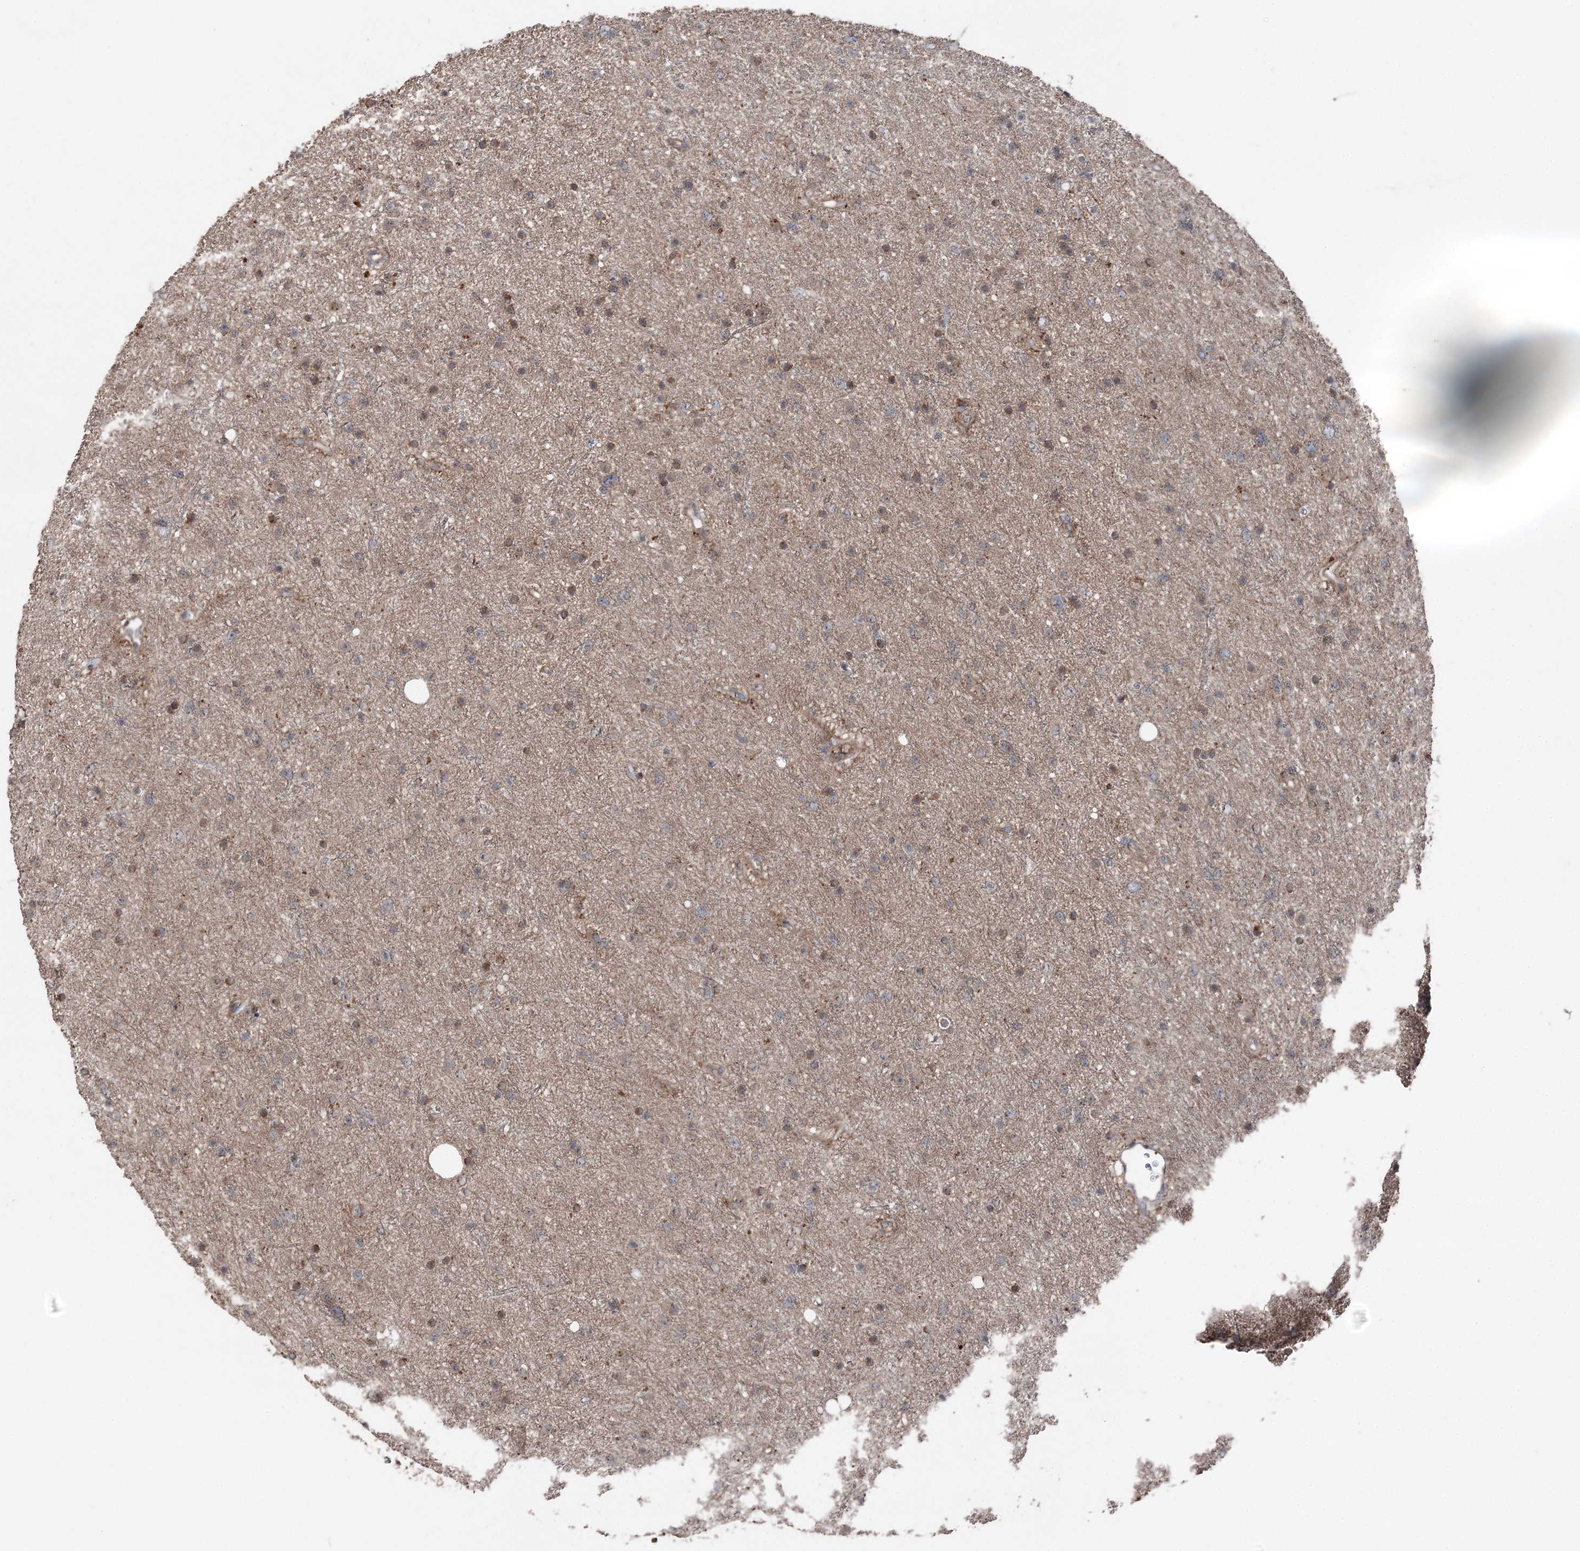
{"staining": {"intensity": "negative", "quantity": "none", "location": "none"}, "tissue": "glioma", "cell_type": "Tumor cells", "image_type": "cancer", "snomed": [{"axis": "morphology", "description": "Glioma, malignant, Low grade"}, {"axis": "topography", "description": "Cerebral cortex"}], "caption": "Image shows no protein staining in tumor cells of malignant low-grade glioma tissue.", "gene": "MAPK8IP2", "patient": {"sex": "female", "age": 39}}